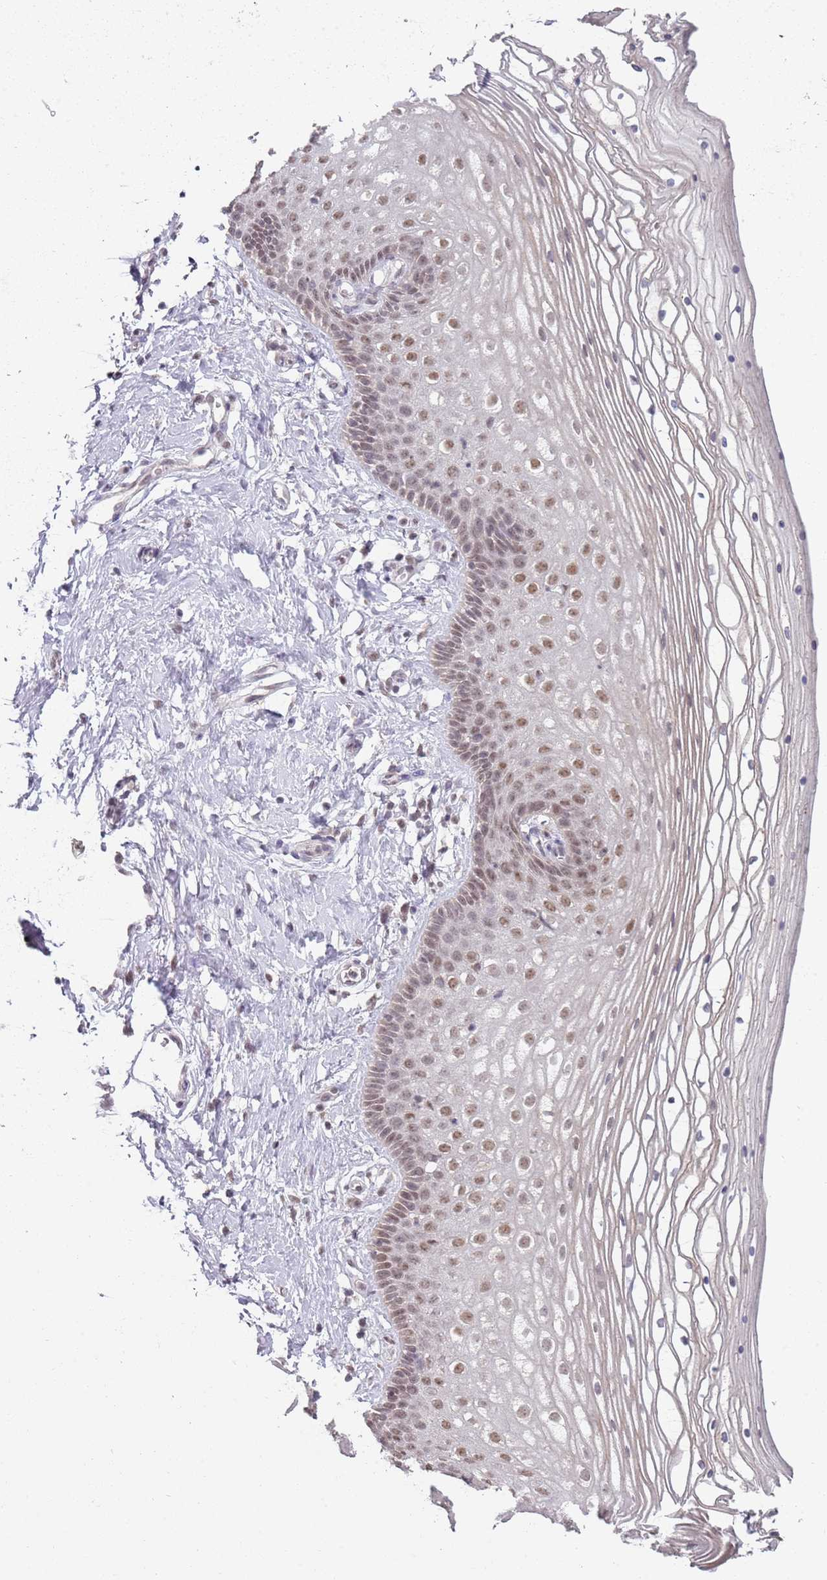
{"staining": {"intensity": "weak", "quantity": "25%-75%", "location": "nuclear"}, "tissue": "vagina", "cell_type": "Squamous epithelial cells", "image_type": "normal", "snomed": [{"axis": "morphology", "description": "Normal tissue, NOS"}, {"axis": "topography", "description": "Vagina"}], "caption": "Immunohistochemical staining of normal human vagina reveals weak nuclear protein expression in approximately 25%-75% of squamous epithelial cells.", "gene": "SMARCAL1", "patient": {"sex": "female", "age": 46}}